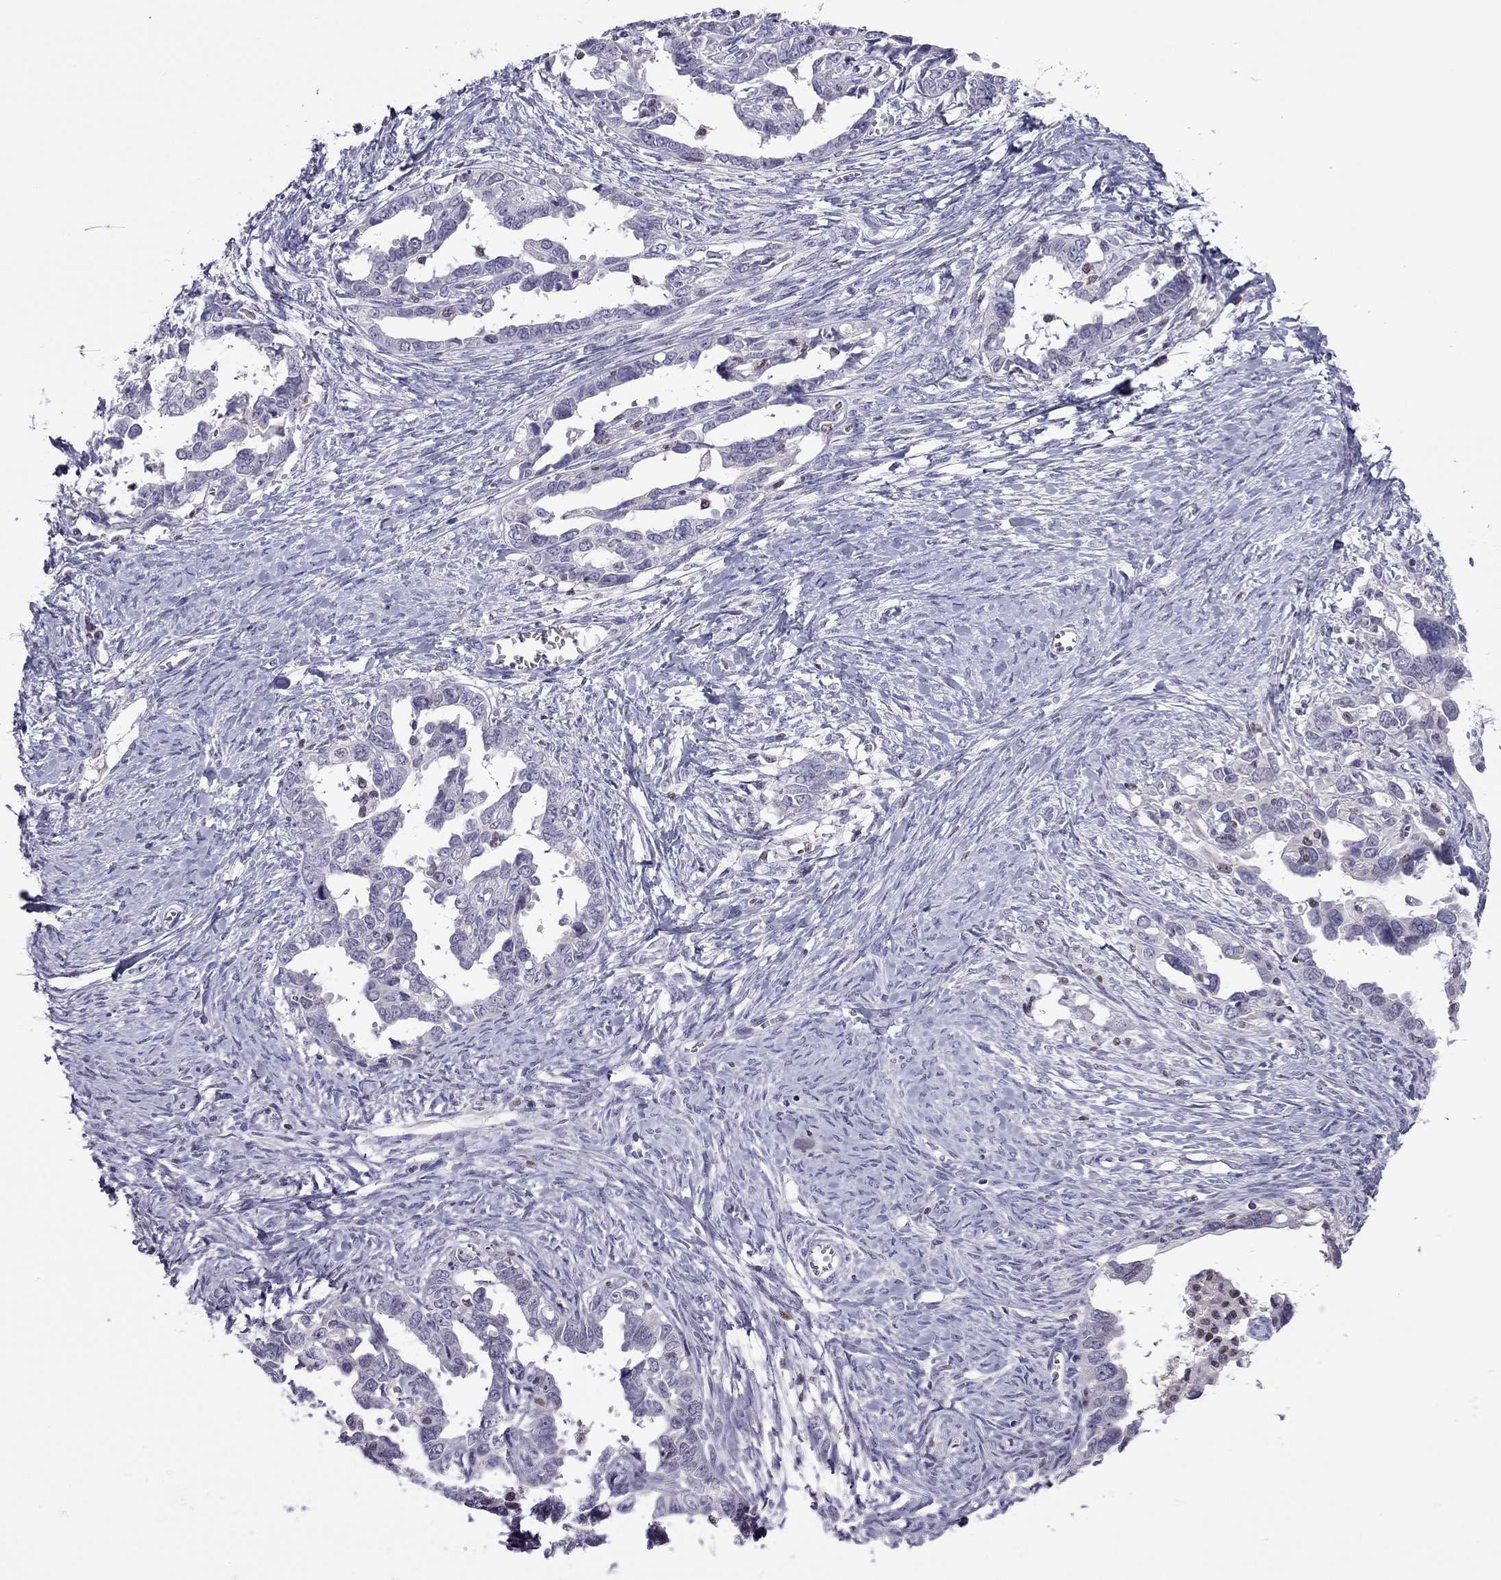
{"staining": {"intensity": "negative", "quantity": "none", "location": "none"}, "tissue": "ovarian cancer", "cell_type": "Tumor cells", "image_type": "cancer", "snomed": [{"axis": "morphology", "description": "Cystadenocarcinoma, serous, NOS"}, {"axis": "topography", "description": "Ovary"}], "caption": "IHC of ovarian serous cystadenocarcinoma reveals no expression in tumor cells.", "gene": "SPINT3", "patient": {"sex": "female", "age": 69}}